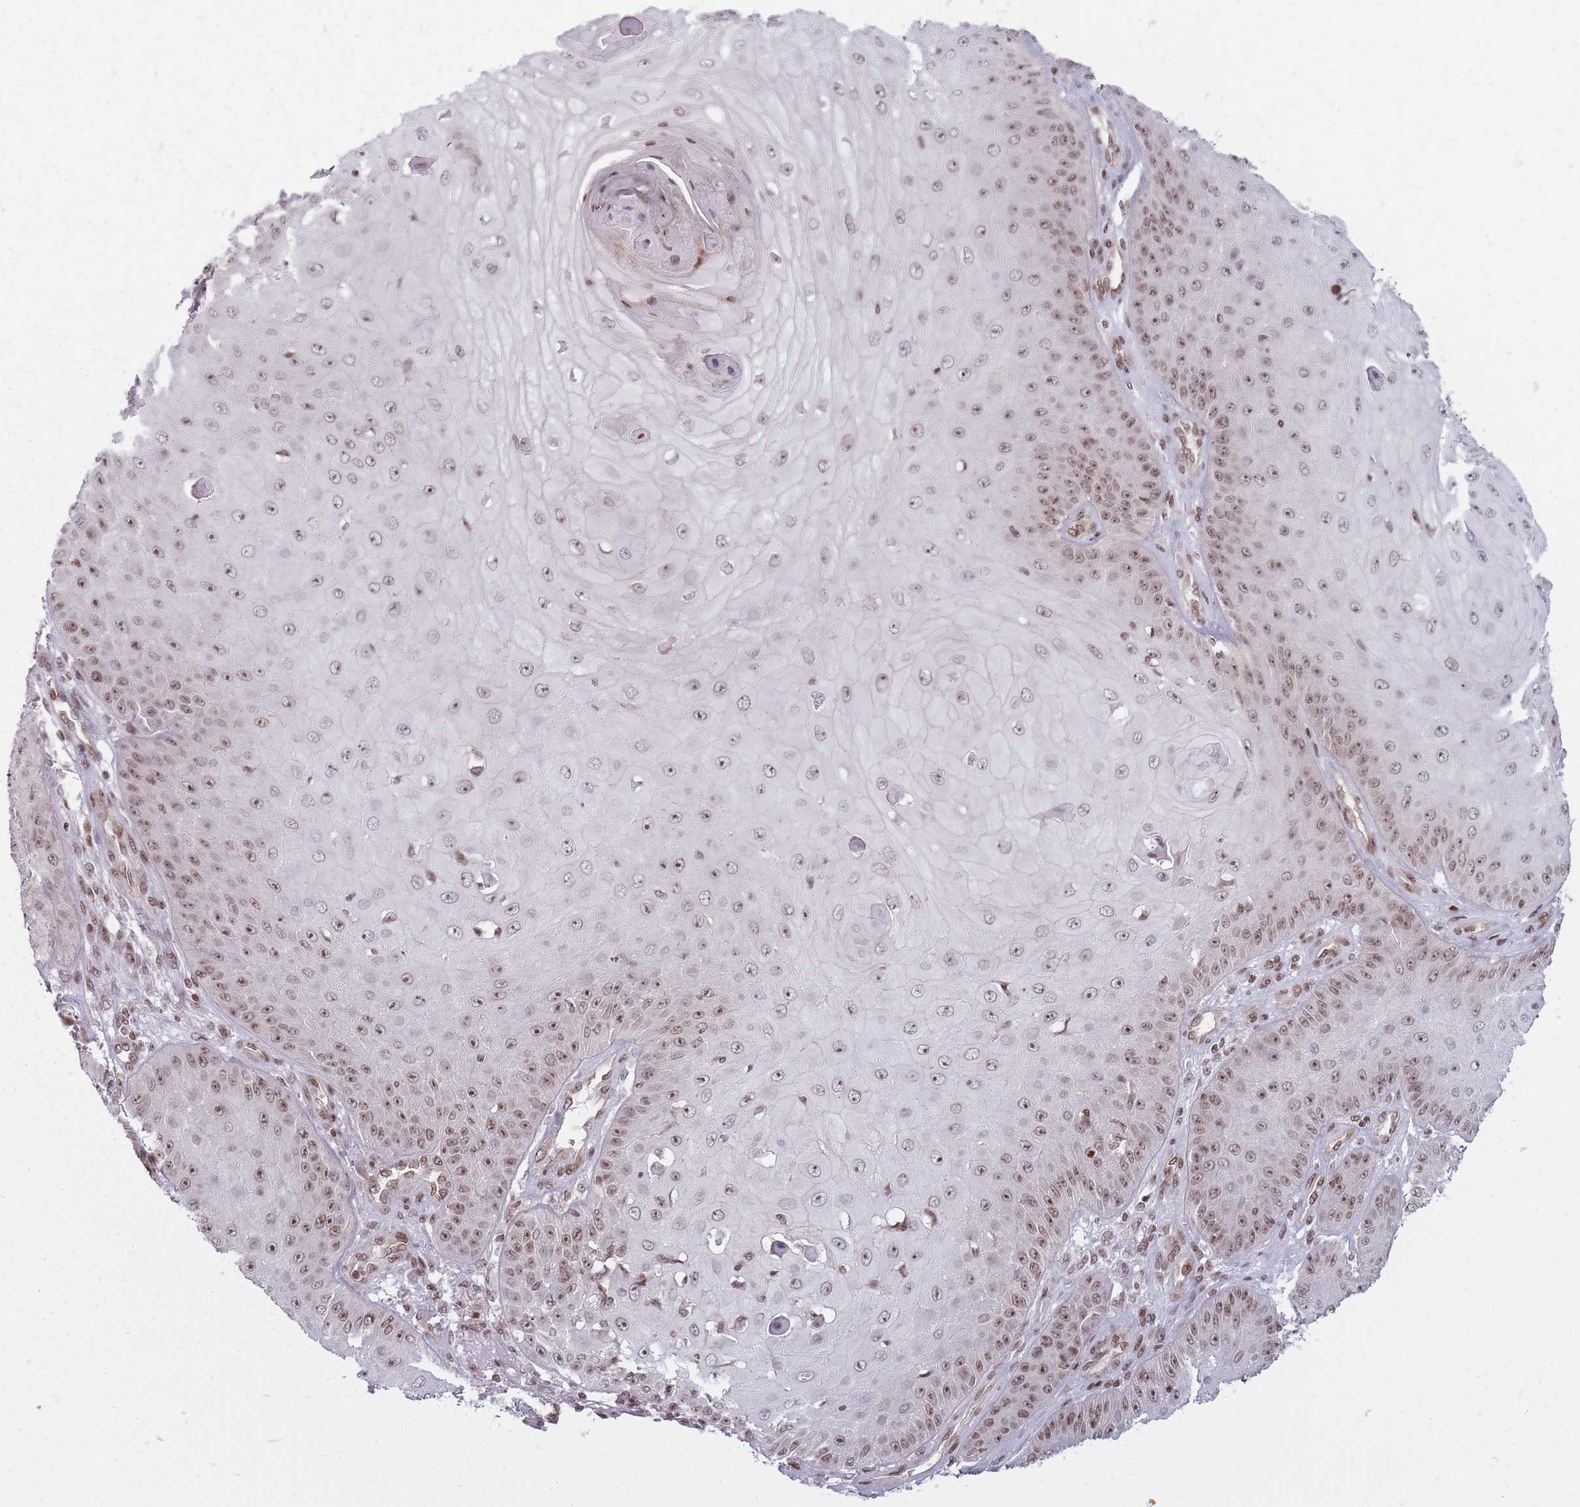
{"staining": {"intensity": "weak", "quantity": "25%-75%", "location": "nuclear"}, "tissue": "skin cancer", "cell_type": "Tumor cells", "image_type": "cancer", "snomed": [{"axis": "morphology", "description": "Squamous cell carcinoma, NOS"}, {"axis": "topography", "description": "Skin"}], "caption": "Immunohistochemistry (IHC) photomicrograph of neoplastic tissue: human squamous cell carcinoma (skin) stained using IHC displays low levels of weak protein expression localized specifically in the nuclear of tumor cells, appearing as a nuclear brown color.", "gene": "TMC6", "patient": {"sex": "male", "age": 70}}